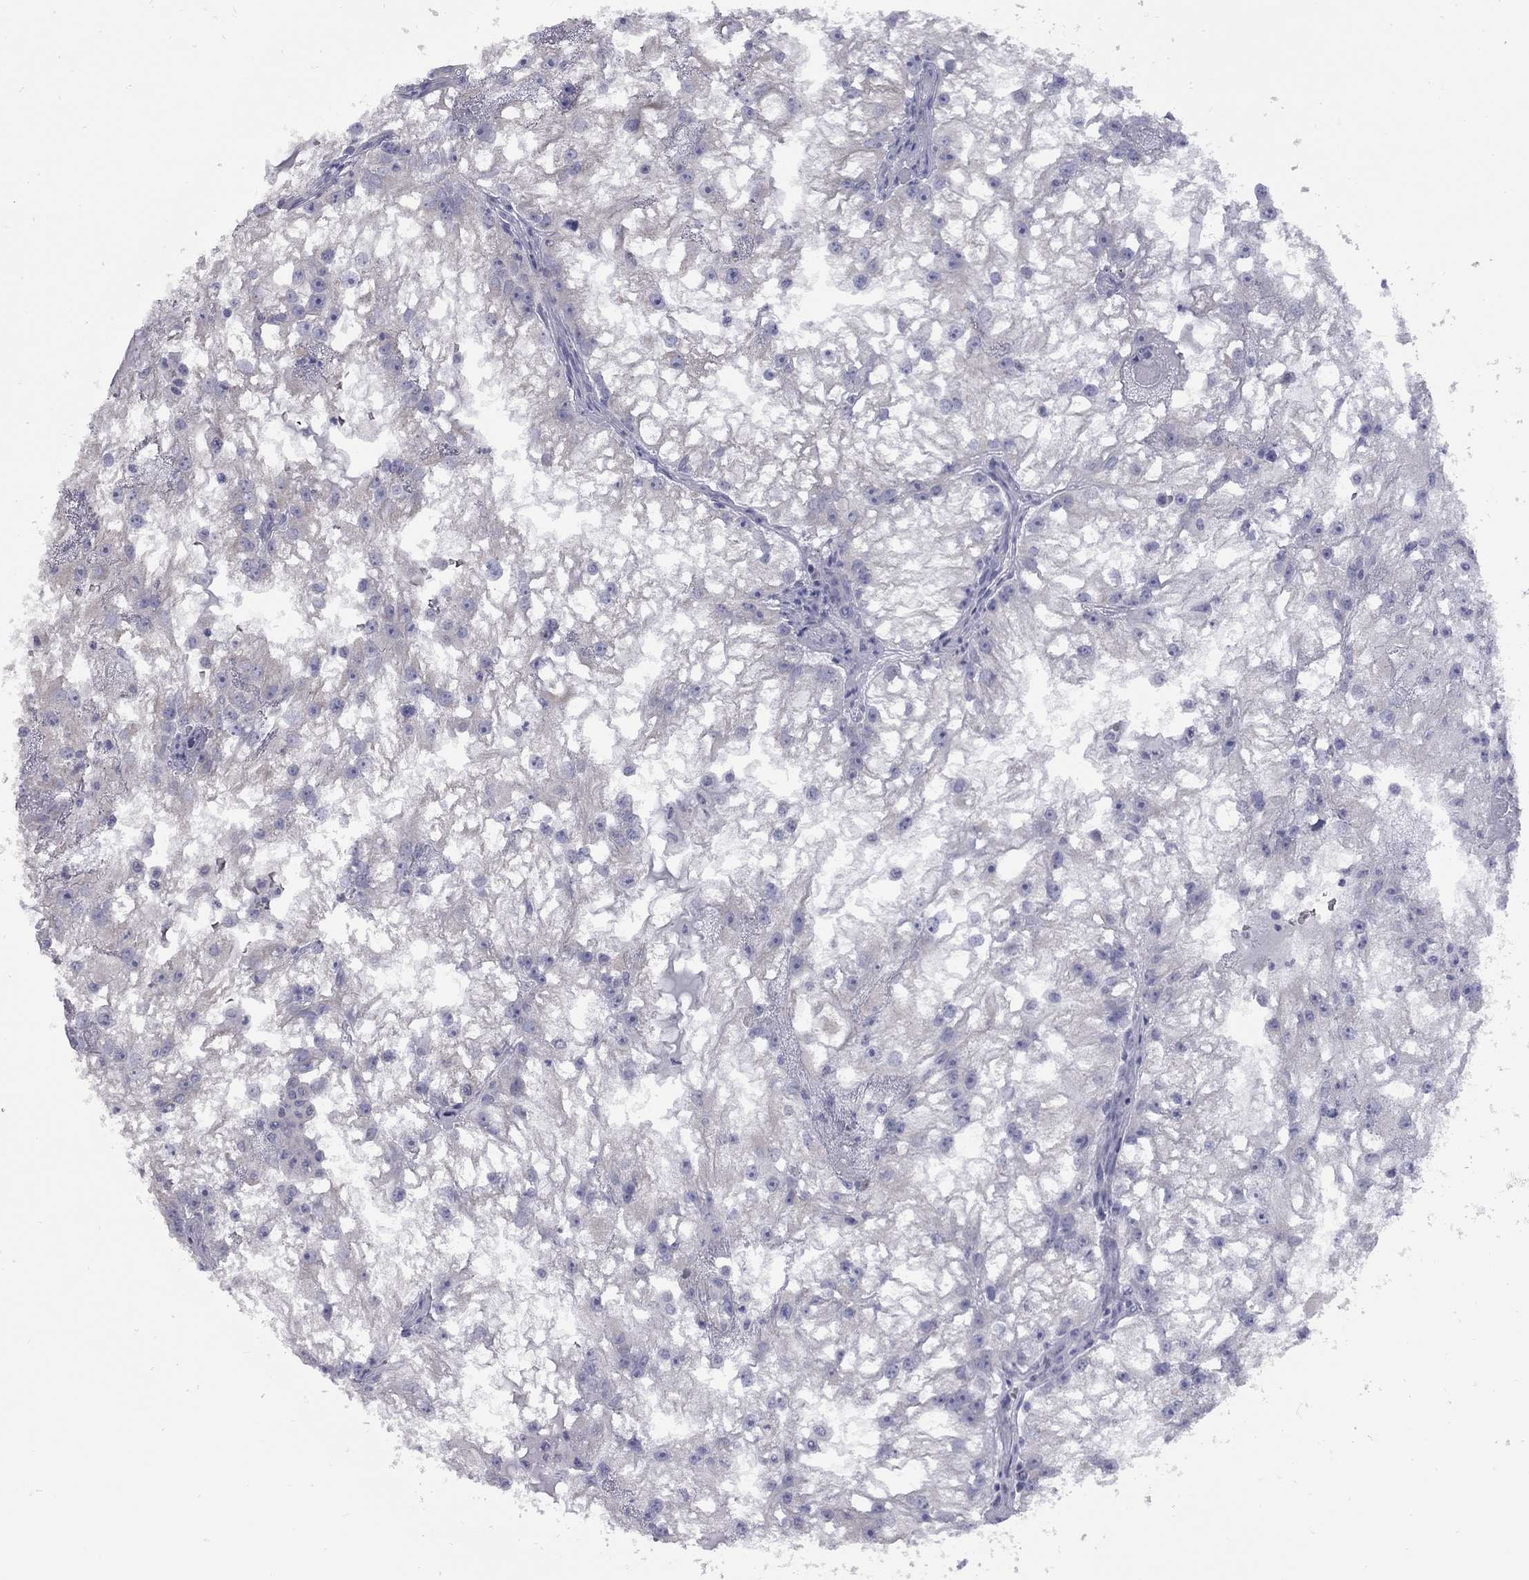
{"staining": {"intensity": "negative", "quantity": "none", "location": "none"}, "tissue": "renal cancer", "cell_type": "Tumor cells", "image_type": "cancer", "snomed": [{"axis": "morphology", "description": "Adenocarcinoma, NOS"}, {"axis": "topography", "description": "Kidney"}], "caption": "Immunohistochemistry (IHC) micrograph of adenocarcinoma (renal) stained for a protein (brown), which exhibits no staining in tumor cells. (IHC, brightfield microscopy, high magnification).", "gene": "ABCB4", "patient": {"sex": "male", "age": 59}}